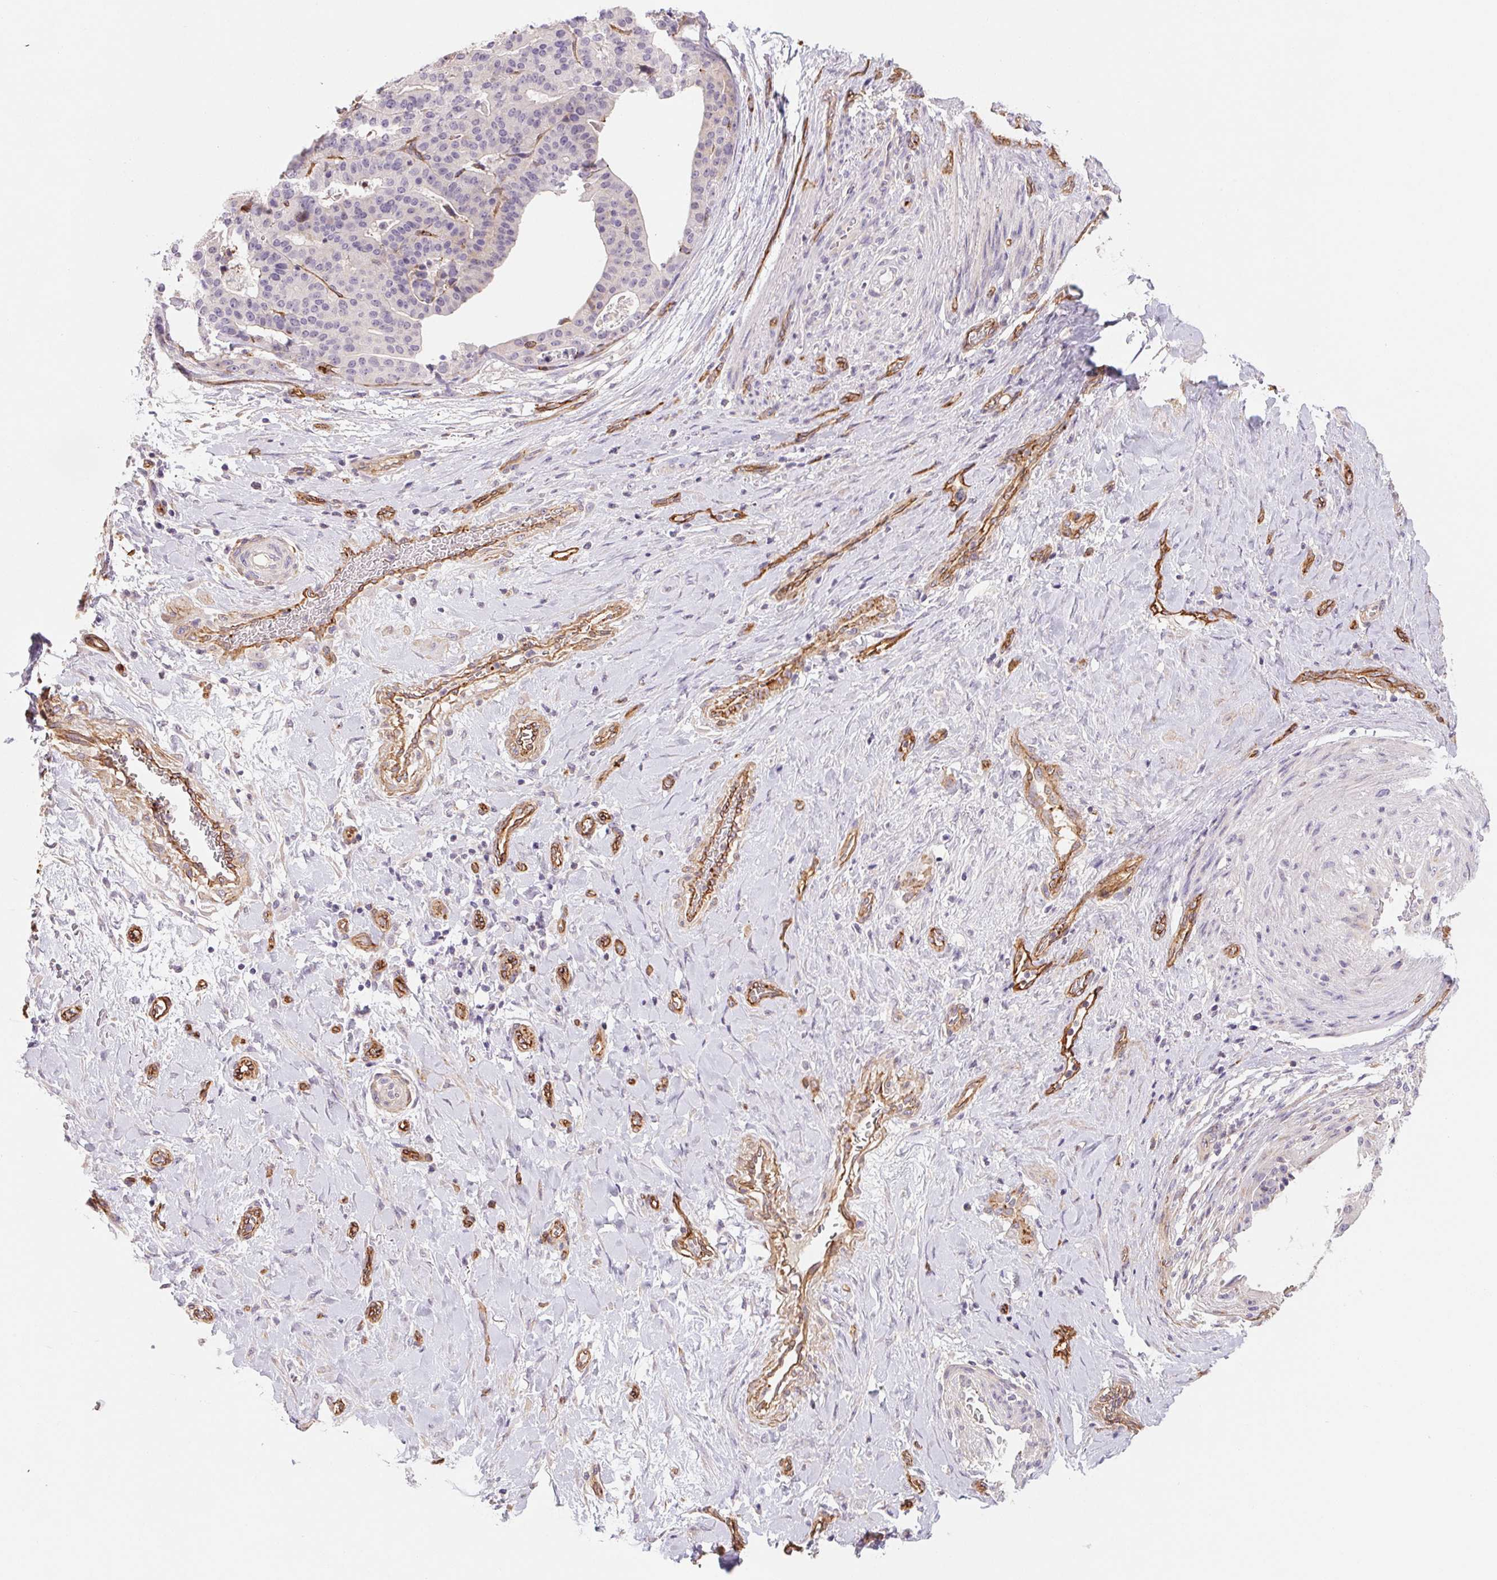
{"staining": {"intensity": "negative", "quantity": "none", "location": "none"}, "tissue": "stomach cancer", "cell_type": "Tumor cells", "image_type": "cancer", "snomed": [{"axis": "morphology", "description": "Adenocarcinoma, NOS"}, {"axis": "topography", "description": "Stomach"}], "caption": "A photomicrograph of stomach cancer stained for a protein demonstrates no brown staining in tumor cells.", "gene": "ANKRD13B", "patient": {"sex": "male", "age": 48}}